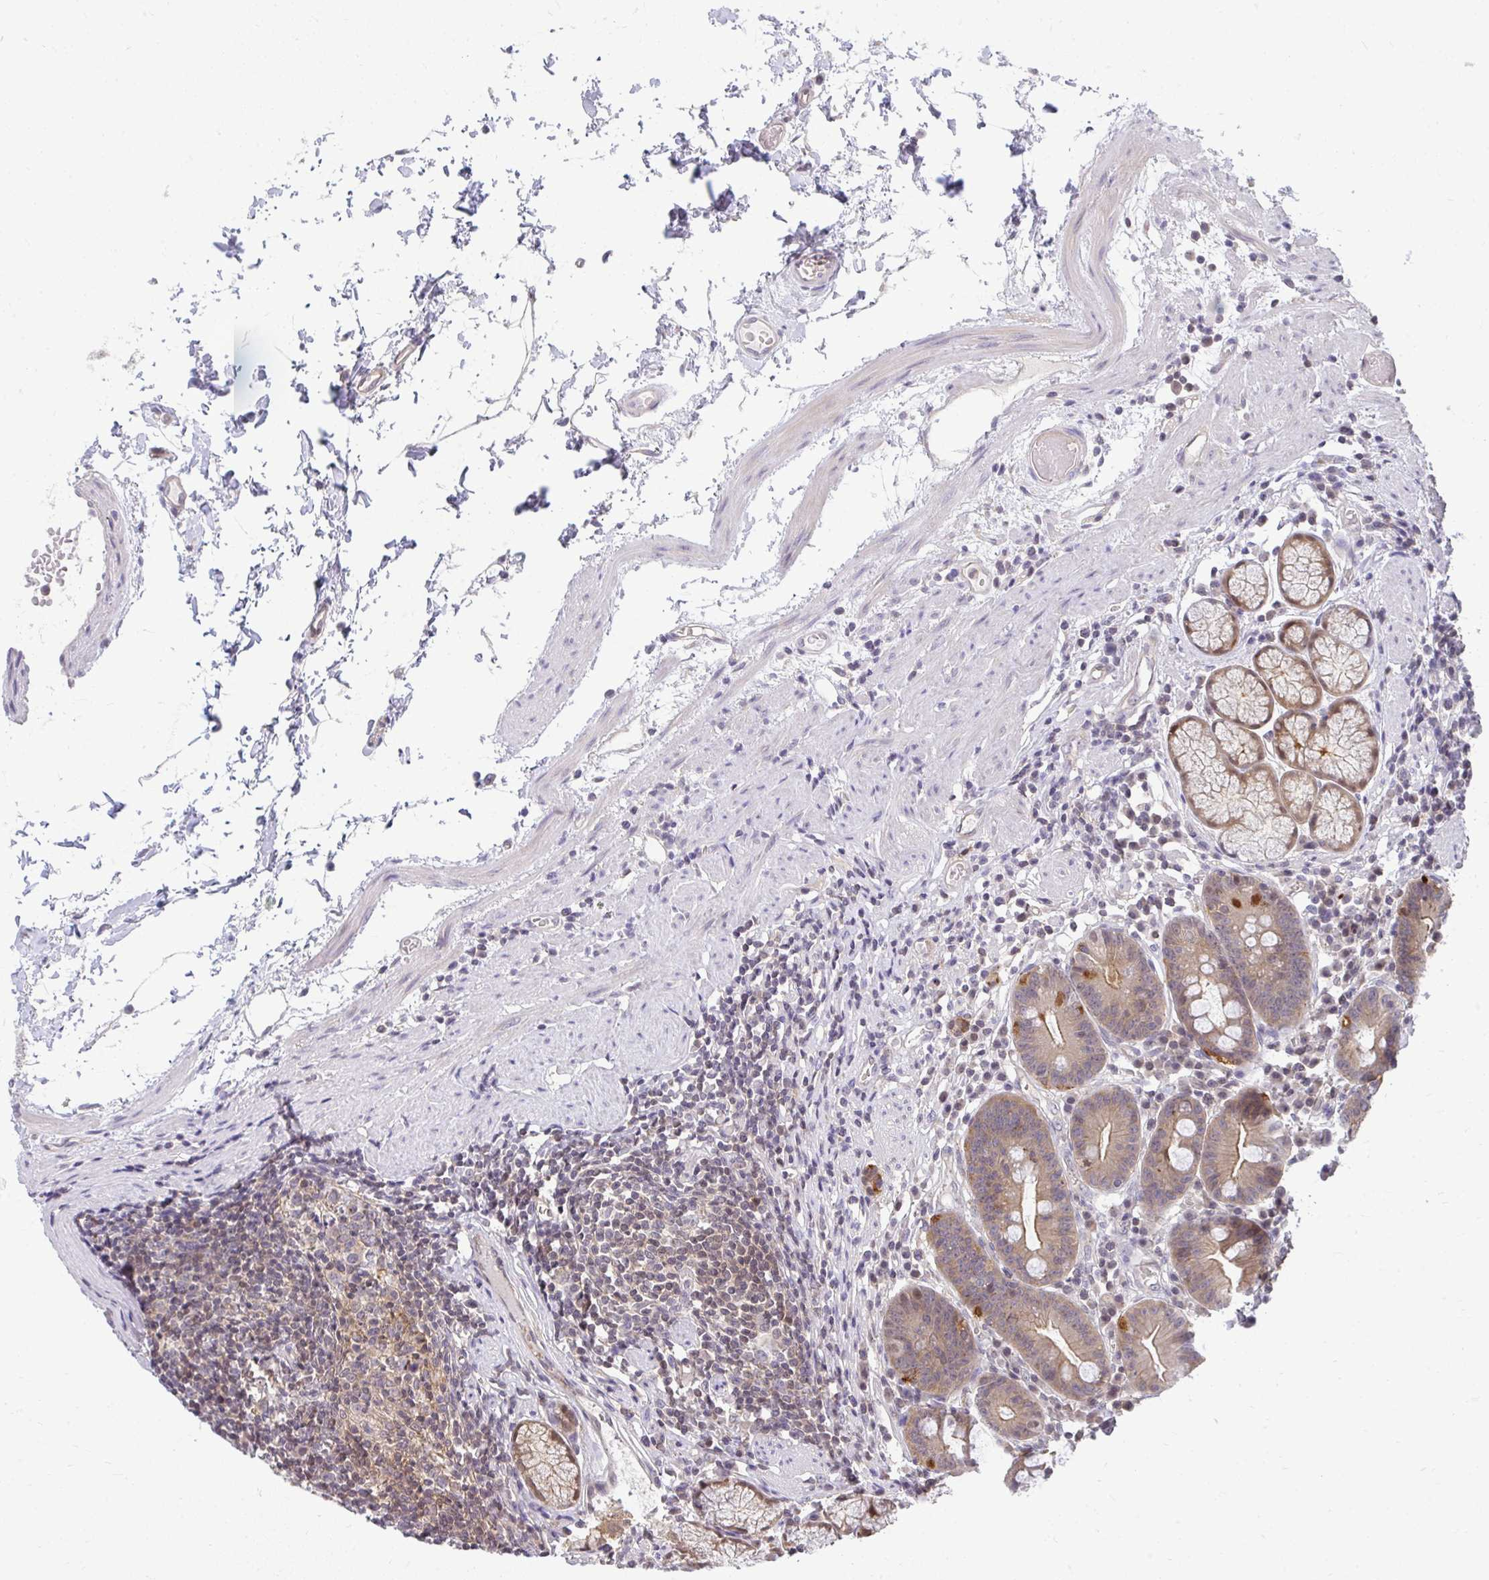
{"staining": {"intensity": "moderate", "quantity": ">75%", "location": "cytoplasmic/membranous"}, "tissue": "stomach", "cell_type": "Glandular cells", "image_type": "normal", "snomed": [{"axis": "morphology", "description": "Normal tissue, NOS"}, {"axis": "topography", "description": "Stomach"}], "caption": "Glandular cells show medium levels of moderate cytoplasmic/membranous positivity in approximately >75% of cells in unremarkable human stomach.", "gene": "HDHD2", "patient": {"sex": "male", "age": 55}}